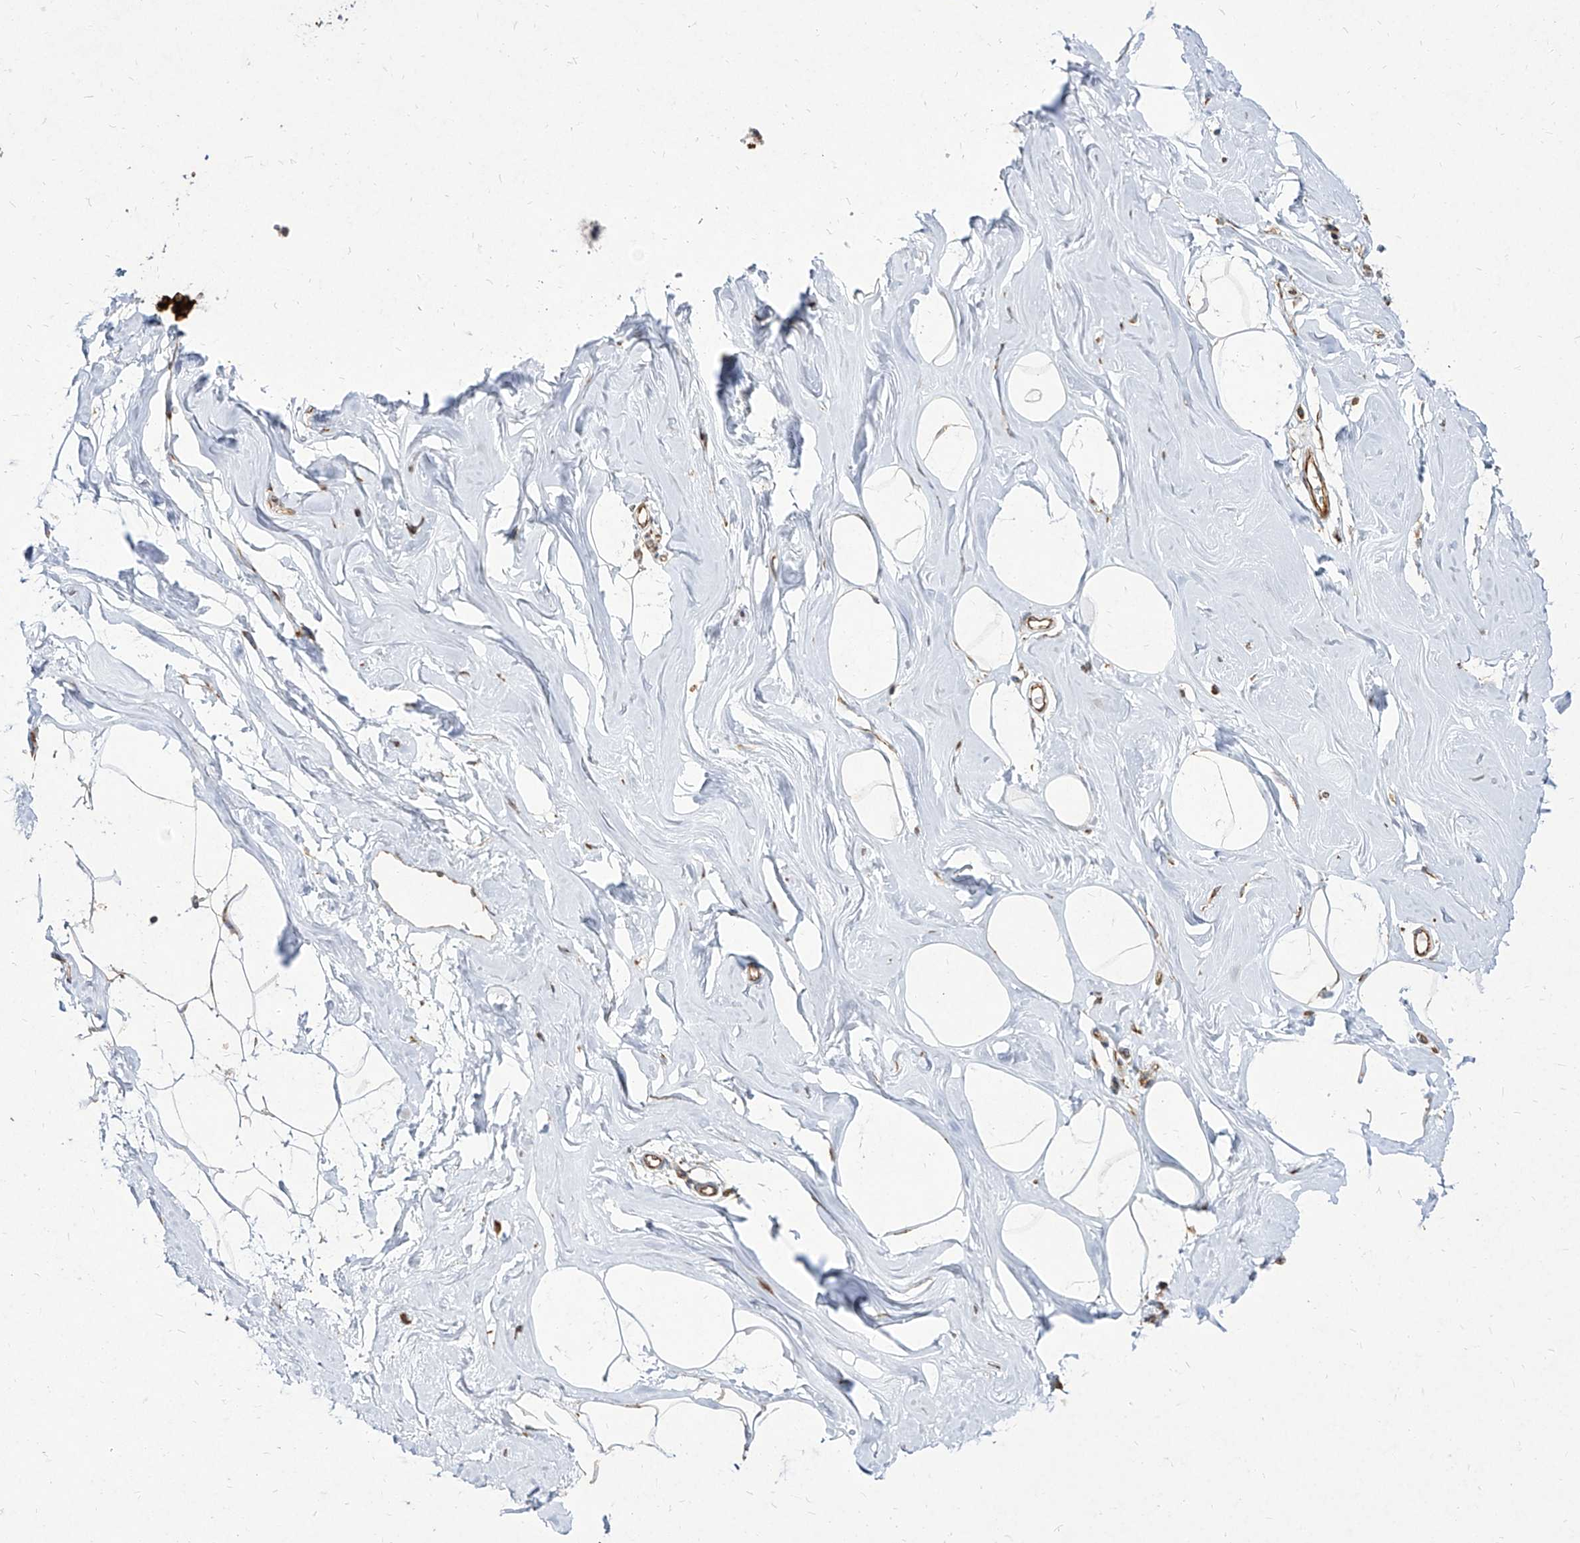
{"staining": {"intensity": "moderate", "quantity": "25%-75%", "location": "cytoplasmic/membranous"}, "tissue": "adipose tissue", "cell_type": "Adipocytes", "image_type": "normal", "snomed": [{"axis": "morphology", "description": "Normal tissue, NOS"}, {"axis": "morphology", "description": "Fibrosis, NOS"}, {"axis": "topography", "description": "Breast"}, {"axis": "topography", "description": "Adipose tissue"}], "caption": "DAB immunohistochemical staining of benign adipose tissue shows moderate cytoplasmic/membranous protein staining in about 25%-75% of adipocytes. (DAB (3,3'-diaminobenzidine) = brown stain, brightfield microscopy at high magnification).", "gene": "RPS25", "patient": {"sex": "female", "age": 39}}